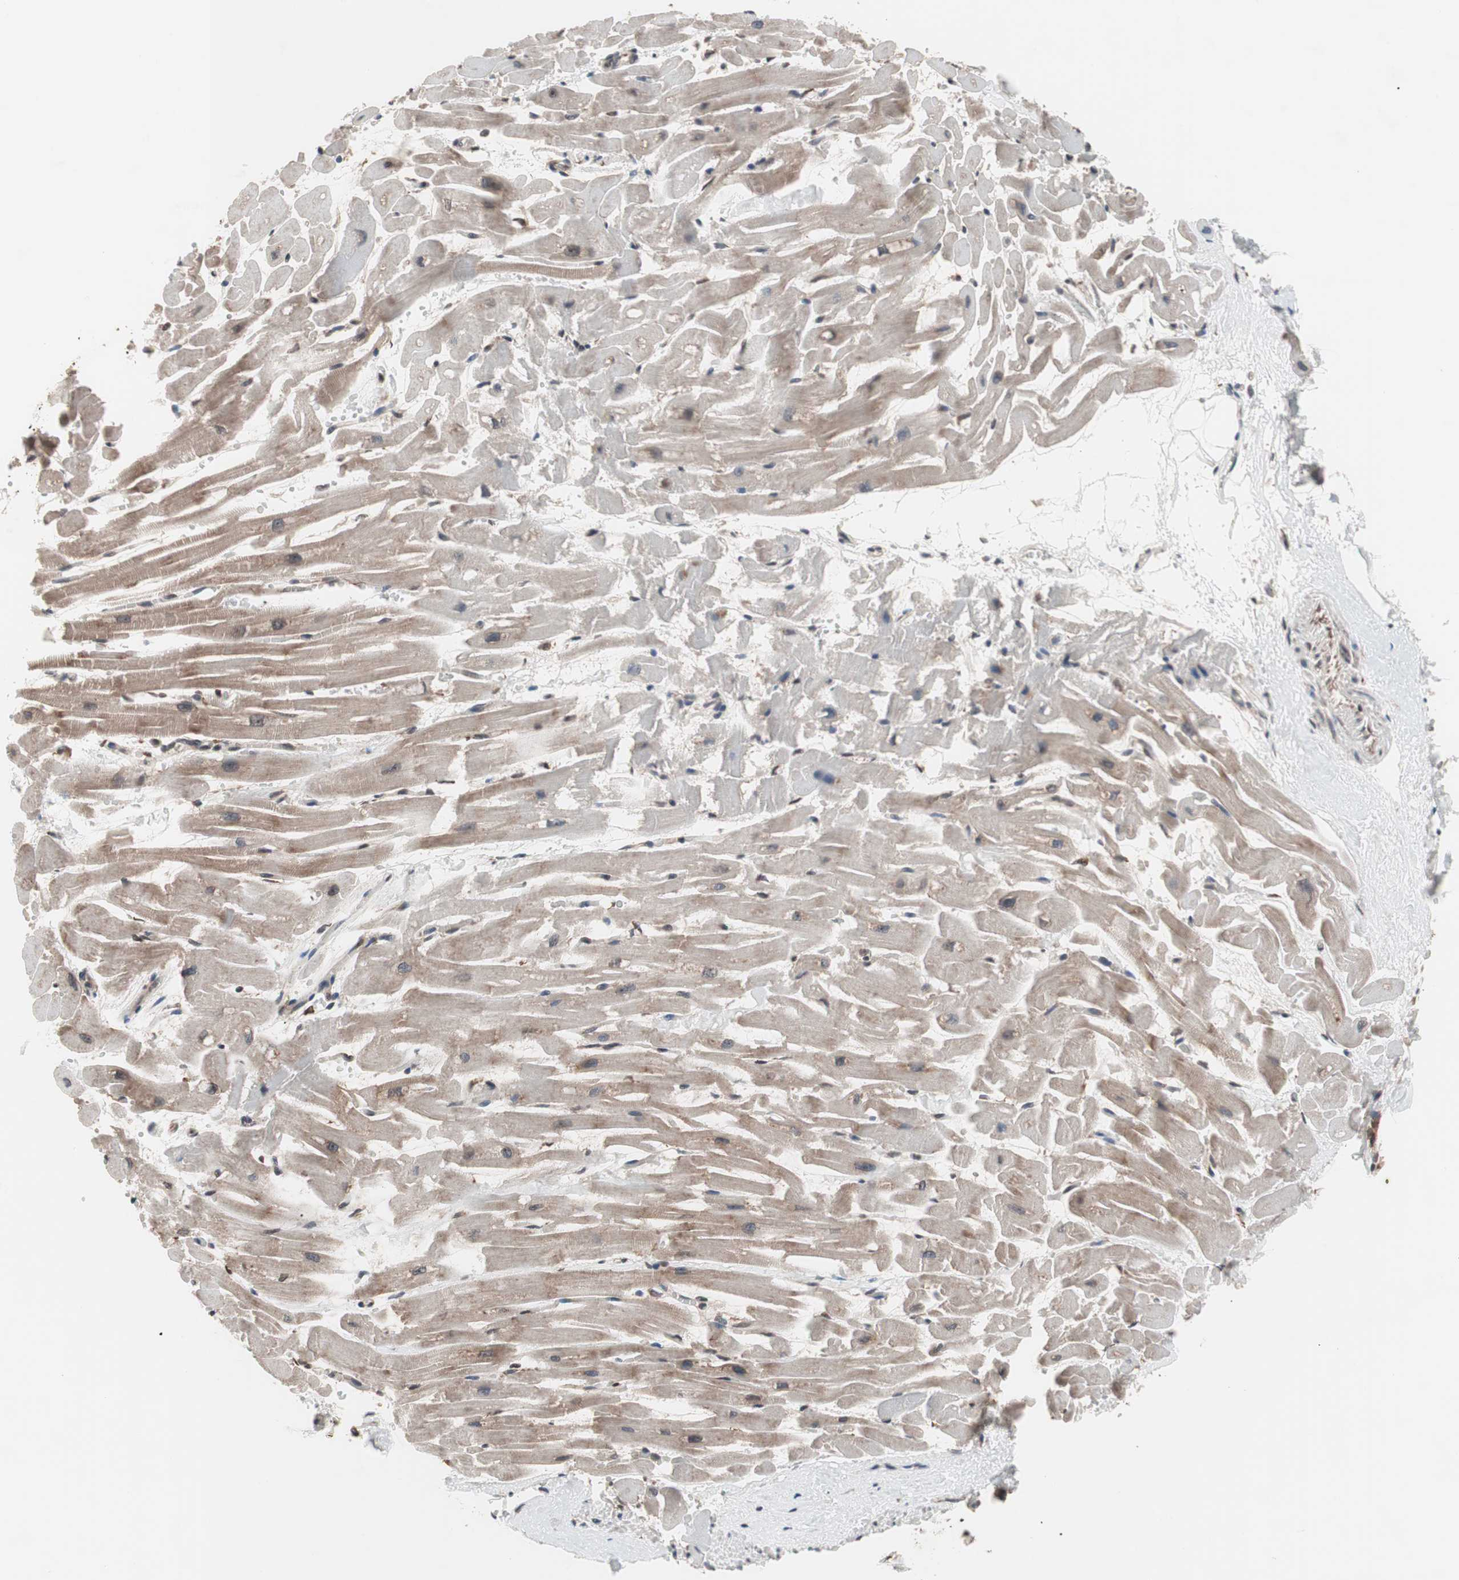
{"staining": {"intensity": "weak", "quantity": "<25%", "location": "cytoplasmic/membranous"}, "tissue": "heart muscle", "cell_type": "Cardiomyocytes", "image_type": "normal", "snomed": [{"axis": "morphology", "description": "Normal tissue, NOS"}, {"axis": "topography", "description": "Heart"}], "caption": "DAB (3,3'-diaminobenzidine) immunohistochemical staining of benign heart muscle reveals no significant staining in cardiomyocytes.", "gene": "IRS1", "patient": {"sex": "female", "age": 19}}